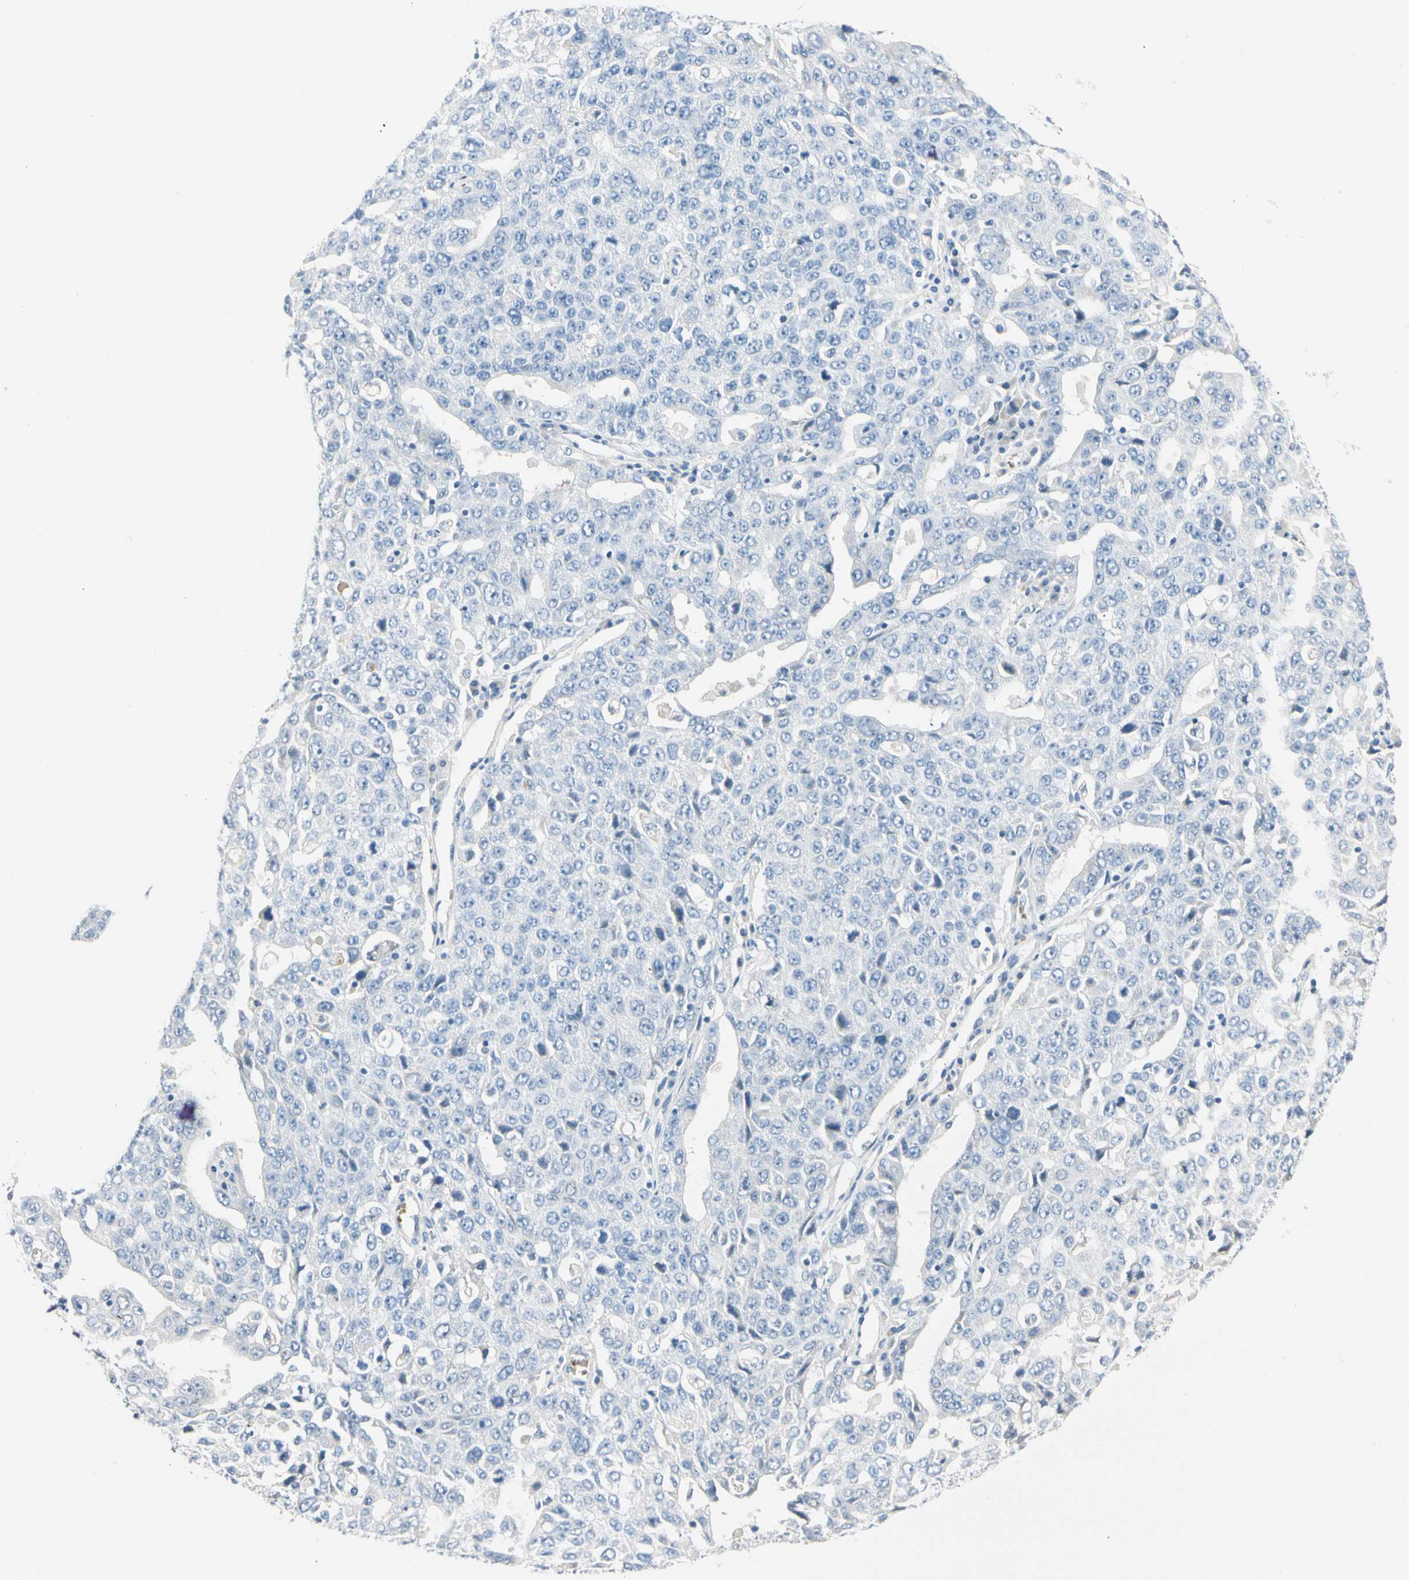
{"staining": {"intensity": "negative", "quantity": "none", "location": "none"}, "tissue": "ovarian cancer", "cell_type": "Tumor cells", "image_type": "cancer", "snomed": [{"axis": "morphology", "description": "Carcinoma, endometroid"}, {"axis": "topography", "description": "Ovary"}], "caption": "Immunohistochemistry micrograph of ovarian cancer (endometroid carcinoma) stained for a protein (brown), which exhibits no staining in tumor cells.", "gene": "CA1", "patient": {"sex": "female", "age": 62}}